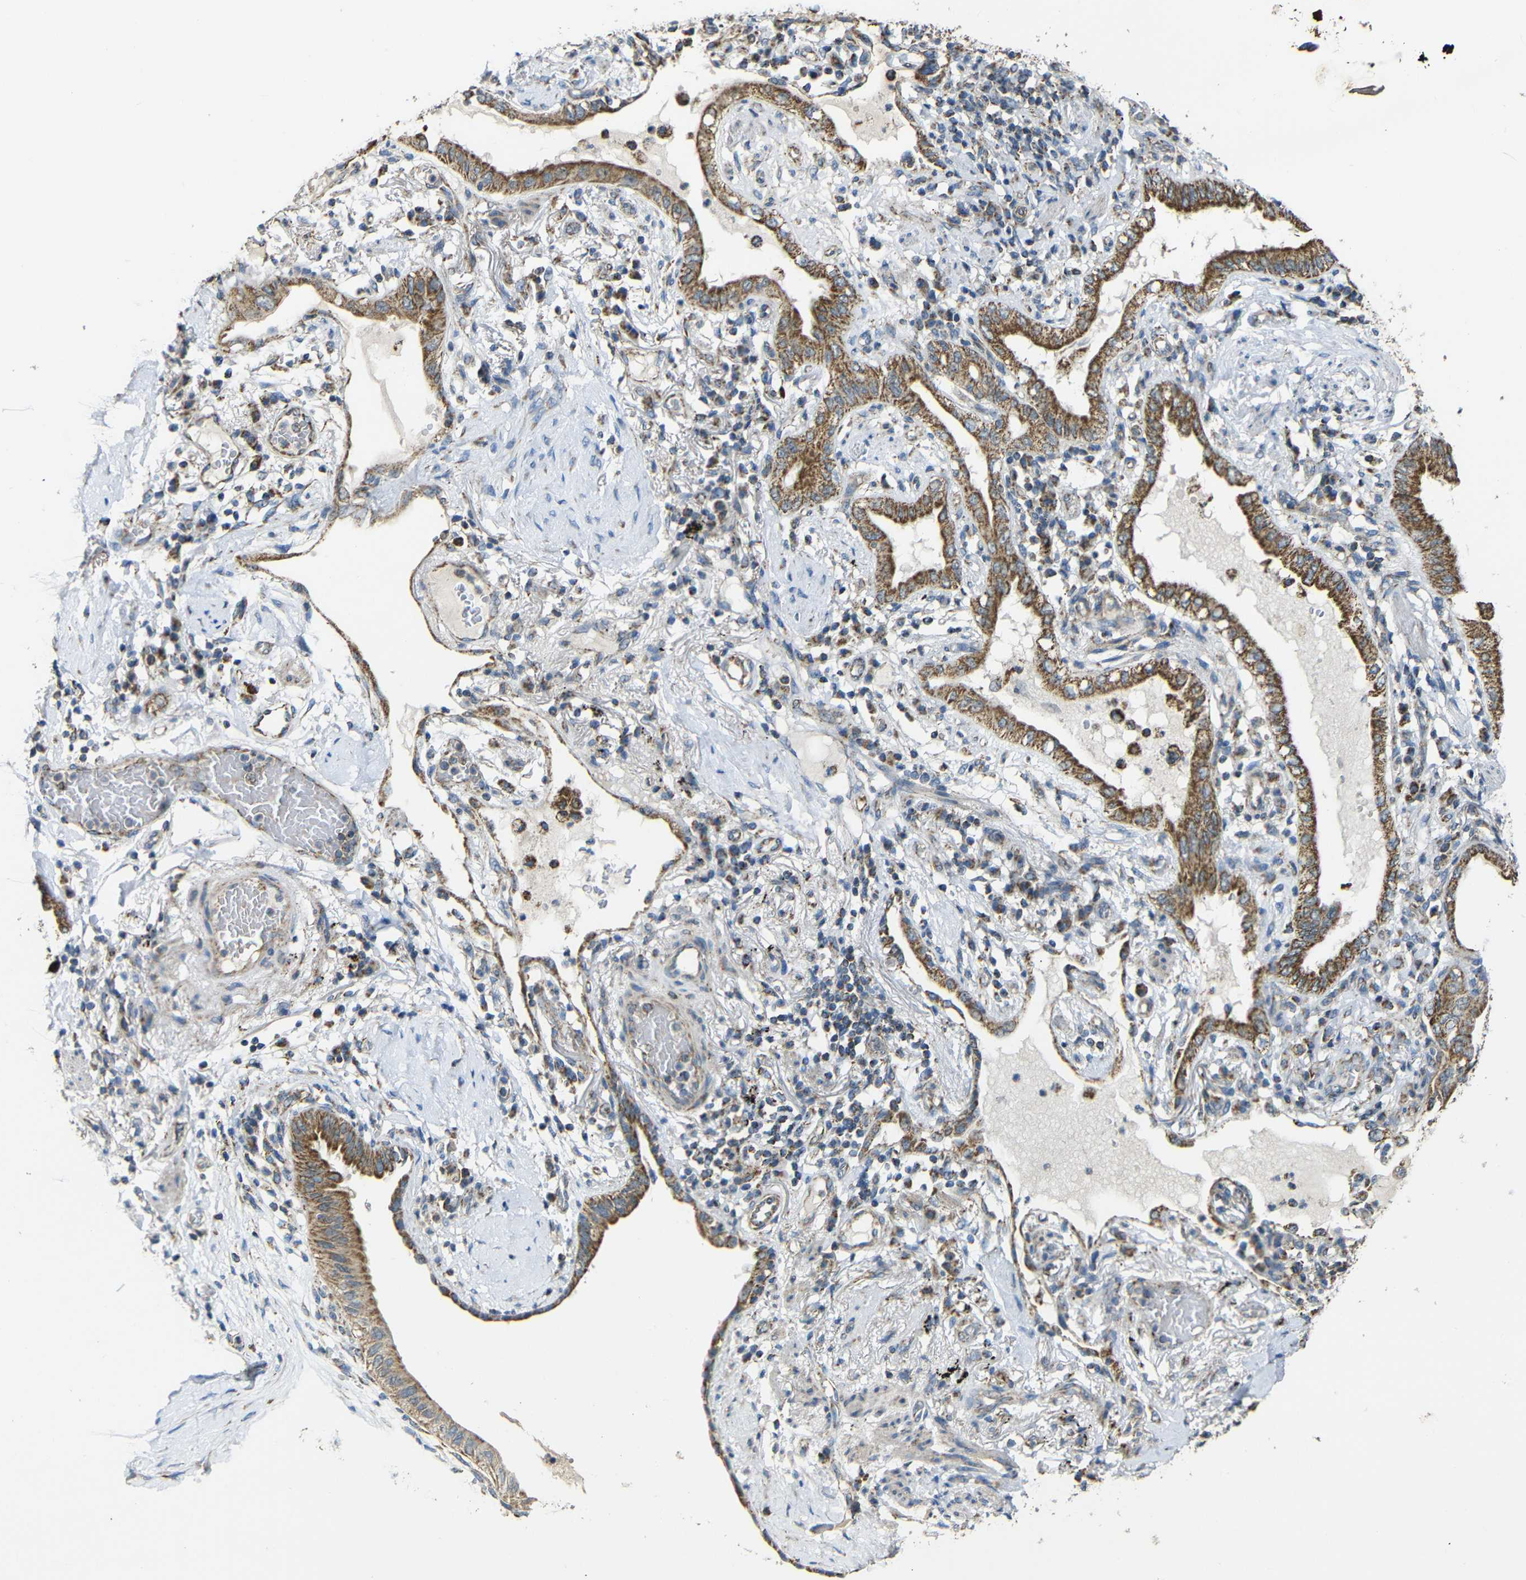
{"staining": {"intensity": "moderate", "quantity": ">75%", "location": "cytoplasmic/membranous"}, "tissue": "lung cancer", "cell_type": "Tumor cells", "image_type": "cancer", "snomed": [{"axis": "morphology", "description": "Adenocarcinoma, NOS"}, {"axis": "topography", "description": "Lung"}], "caption": "Adenocarcinoma (lung) was stained to show a protein in brown. There is medium levels of moderate cytoplasmic/membranous expression in approximately >75% of tumor cells.", "gene": "NR3C2", "patient": {"sex": "female", "age": 70}}